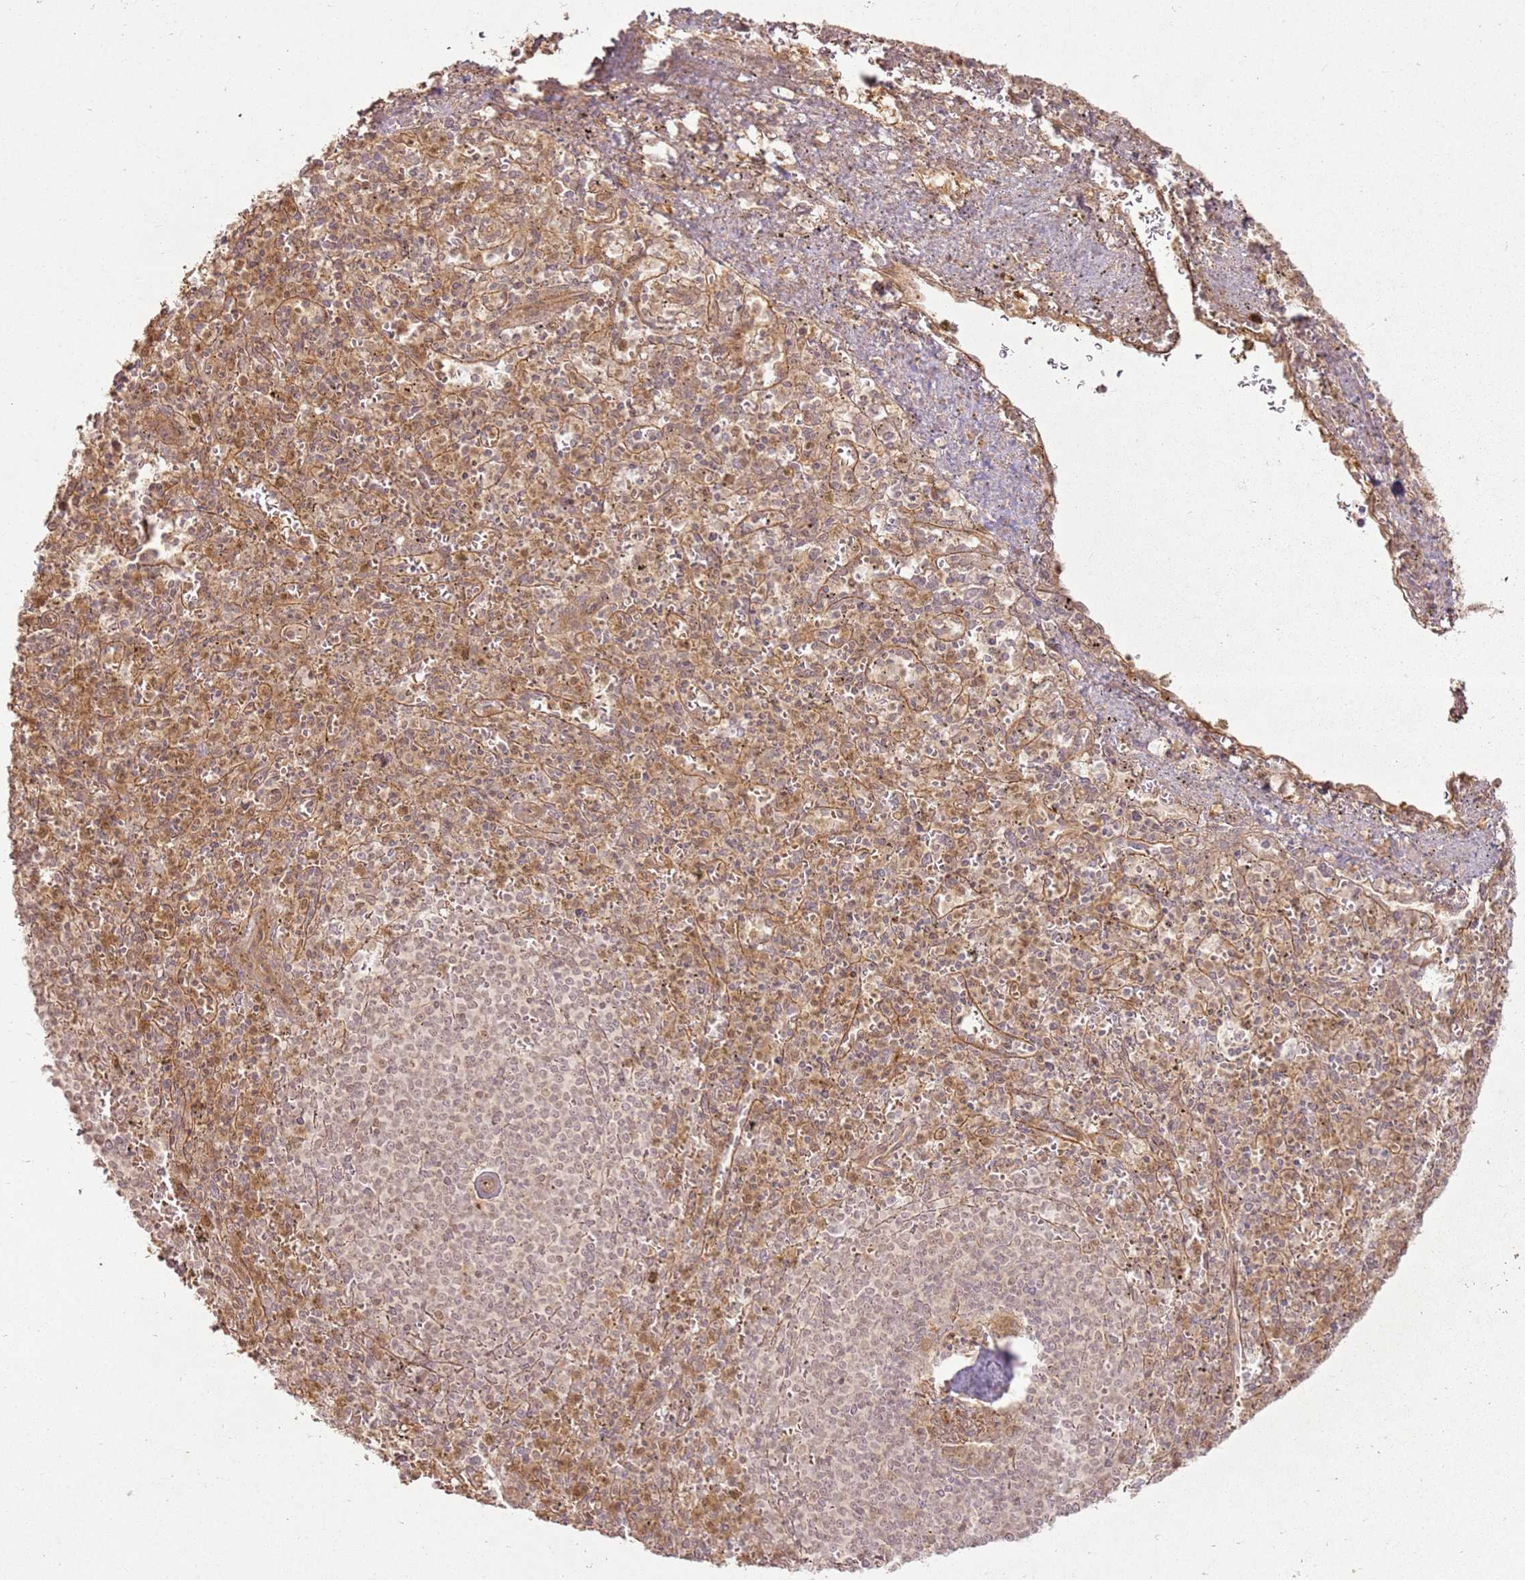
{"staining": {"intensity": "moderate", "quantity": "<25%", "location": "cytoplasmic/membranous"}, "tissue": "spleen", "cell_type": "Cells in red pulp", "image_type": "normal", "snomed": [{"axis": "morphology", "description": "Normal tissue, NOS"}, {"axis": "topography", "description": "Spleen"}], "caption": "An immunohistochemistry (IHC) photomicrograph of unremarkable tissue is shown. Protein staining in brown labels moderate cytoplasmic/membranous positivity in spleen within cells in red pulp.", "gene": "ZNF776", "patient": {"sex": "male", "age": 72}}